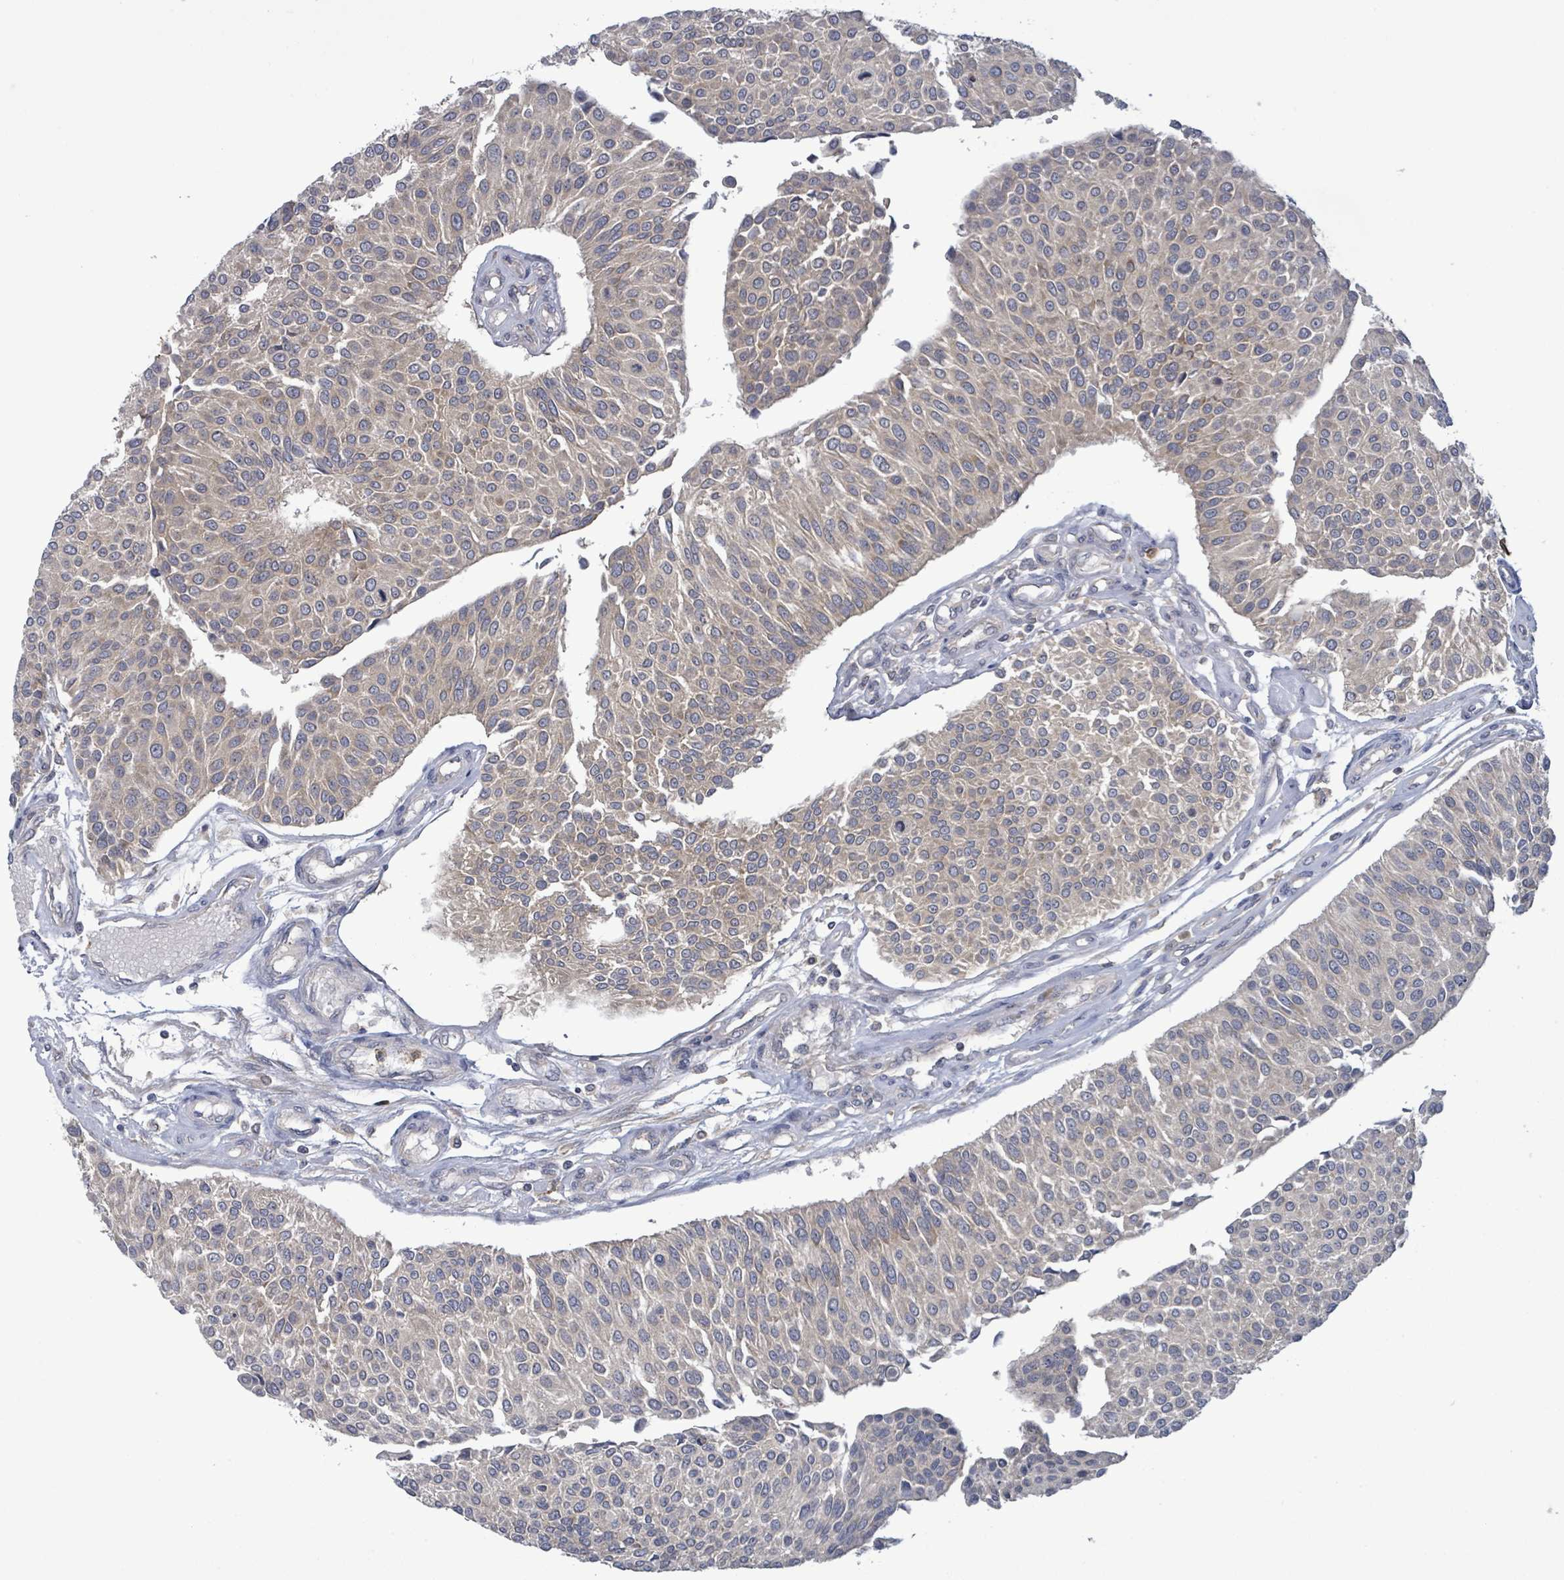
{"staining": {"intensity": "negative", "quantity": "none", "location": "none"}, "tissue": "urothelial cancer", "cell_type": "Tumor cells", "image_type": "cancer", "snomed": [{"axis": "morphology", "description": "Urothelial carcinoma, NOS"}, {"axis": "topography", "description": "Urinary bladder"}], "caption": "Immunohistochemistry (IHC) image of neoplastic tissue: urothelial cancer stained with DAB displays no significant protein staining in tumor cells.", "gene": "SERPINE3", "patient": {"sex": "male", "age": 55}}